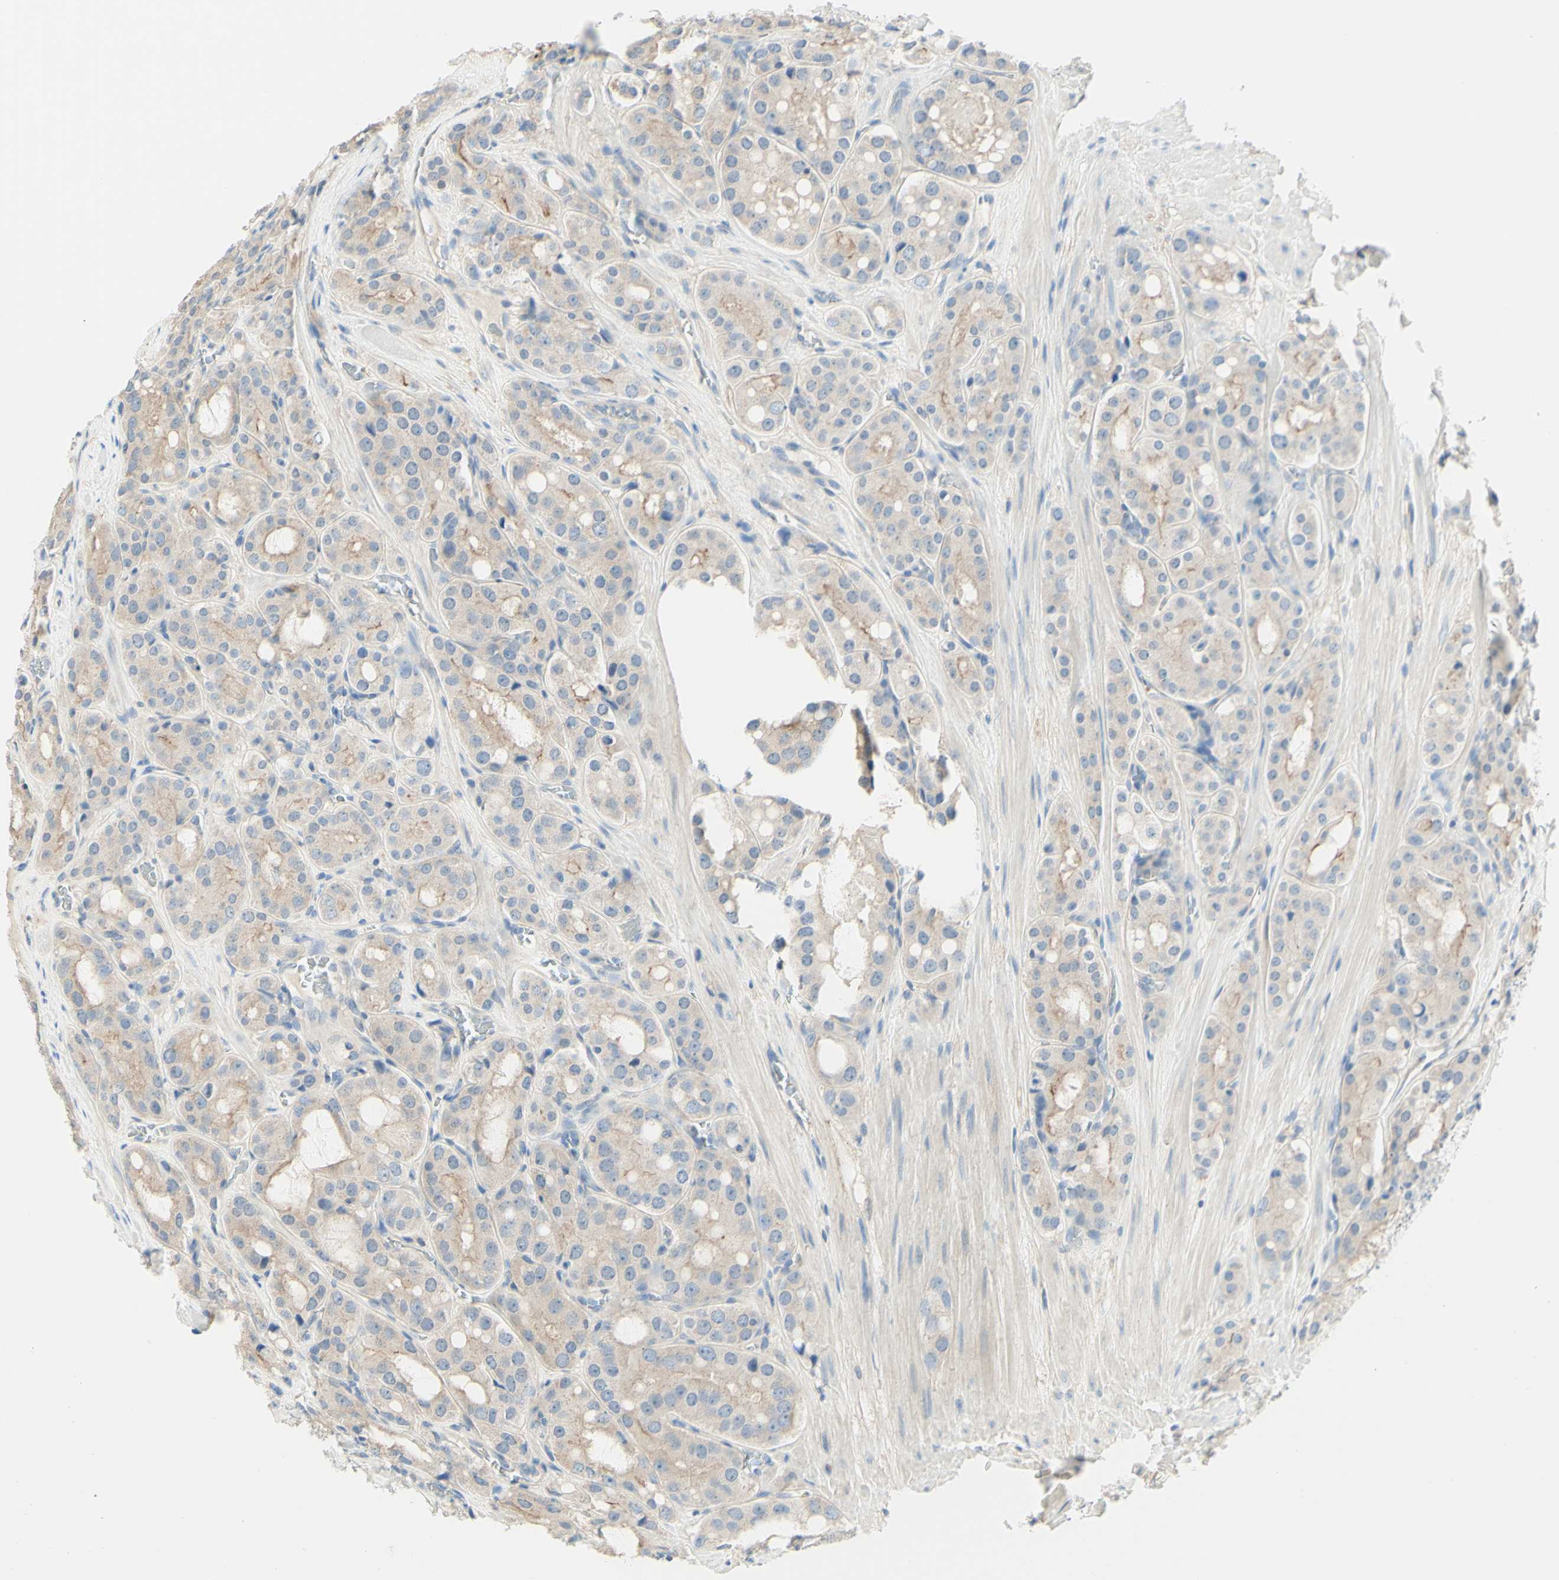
{"staining": {"intensity": "weak", "quantity": "<25%", "location": "cytoplasmic/membranous"}, "tissue": "prostate cancer", "cell_type": "Tumor cells", "image_type": "cancer", "snomed": [{"axis": "morphology", "description": "Adenocarcinoma, High grade"}, {"axis": "topography", "description": "Prostate"}], "caption": "DAB (3,3'-diaminobenzidine) immunohistochemical staining of prostate high-grade adenocarcinoma reveals no significant positivity in tumor cells.", "gene": "MTM1", "patient": {"sex": "male", "age": 65}}